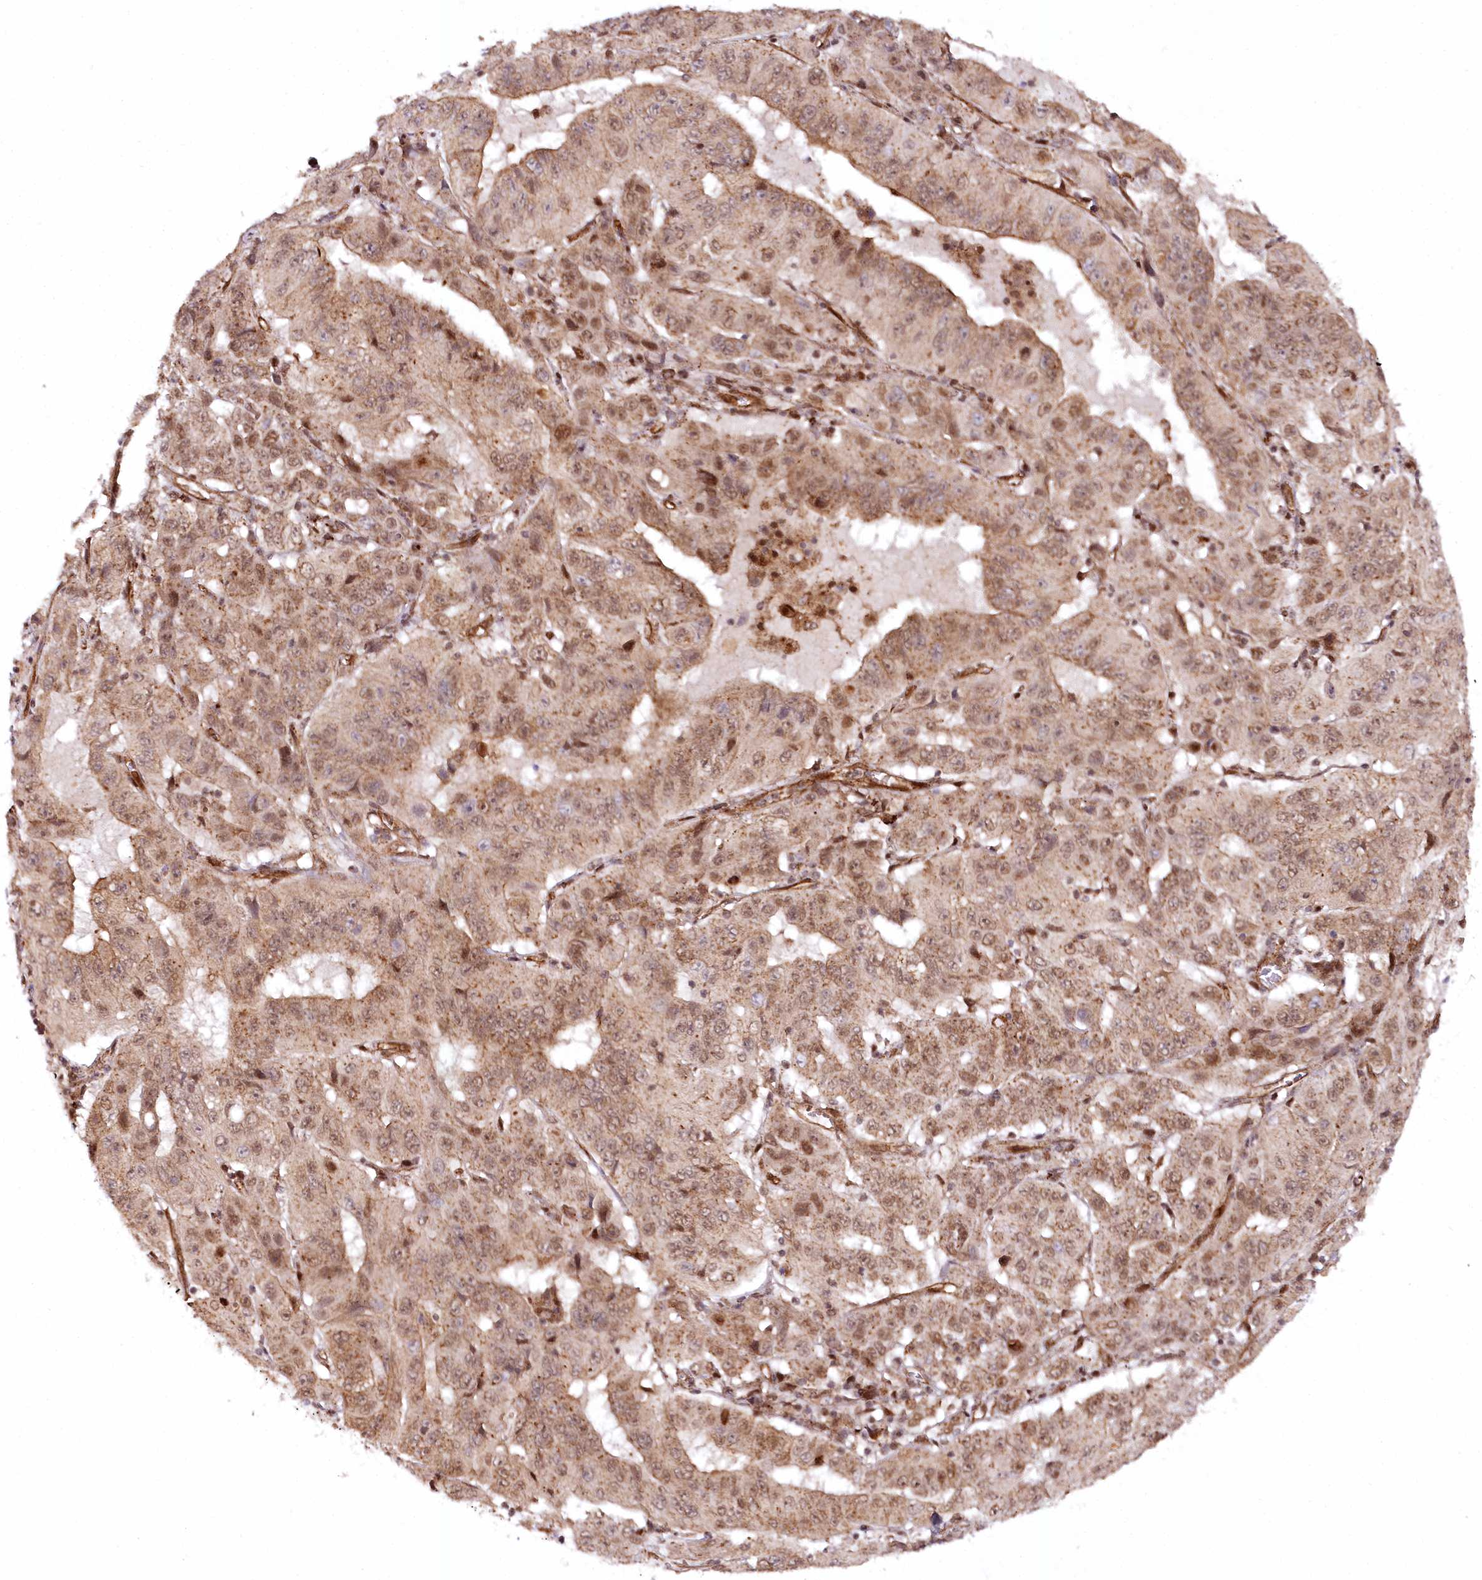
{"staining": {"intensity": "moderate", "quantity": ">75%", "location": "cytoplasmic/membranous,nuclear"}, "tissue": "pancreatic cancer", "cell_type": "Tumor cells", "image_type": "cancer", "snomed": [{"axis": "morphology", "description": "Adenocarcinoma, NOS"}, {"axis": "topography", "description": "Pancreas"}], "caption": "Adenocarcinoma (pancreatic) stained with a protein marker exhibits moderate staining in tumor cells.", "gene": "COPG1", "patient": {"sex": "male", "age": 63}}